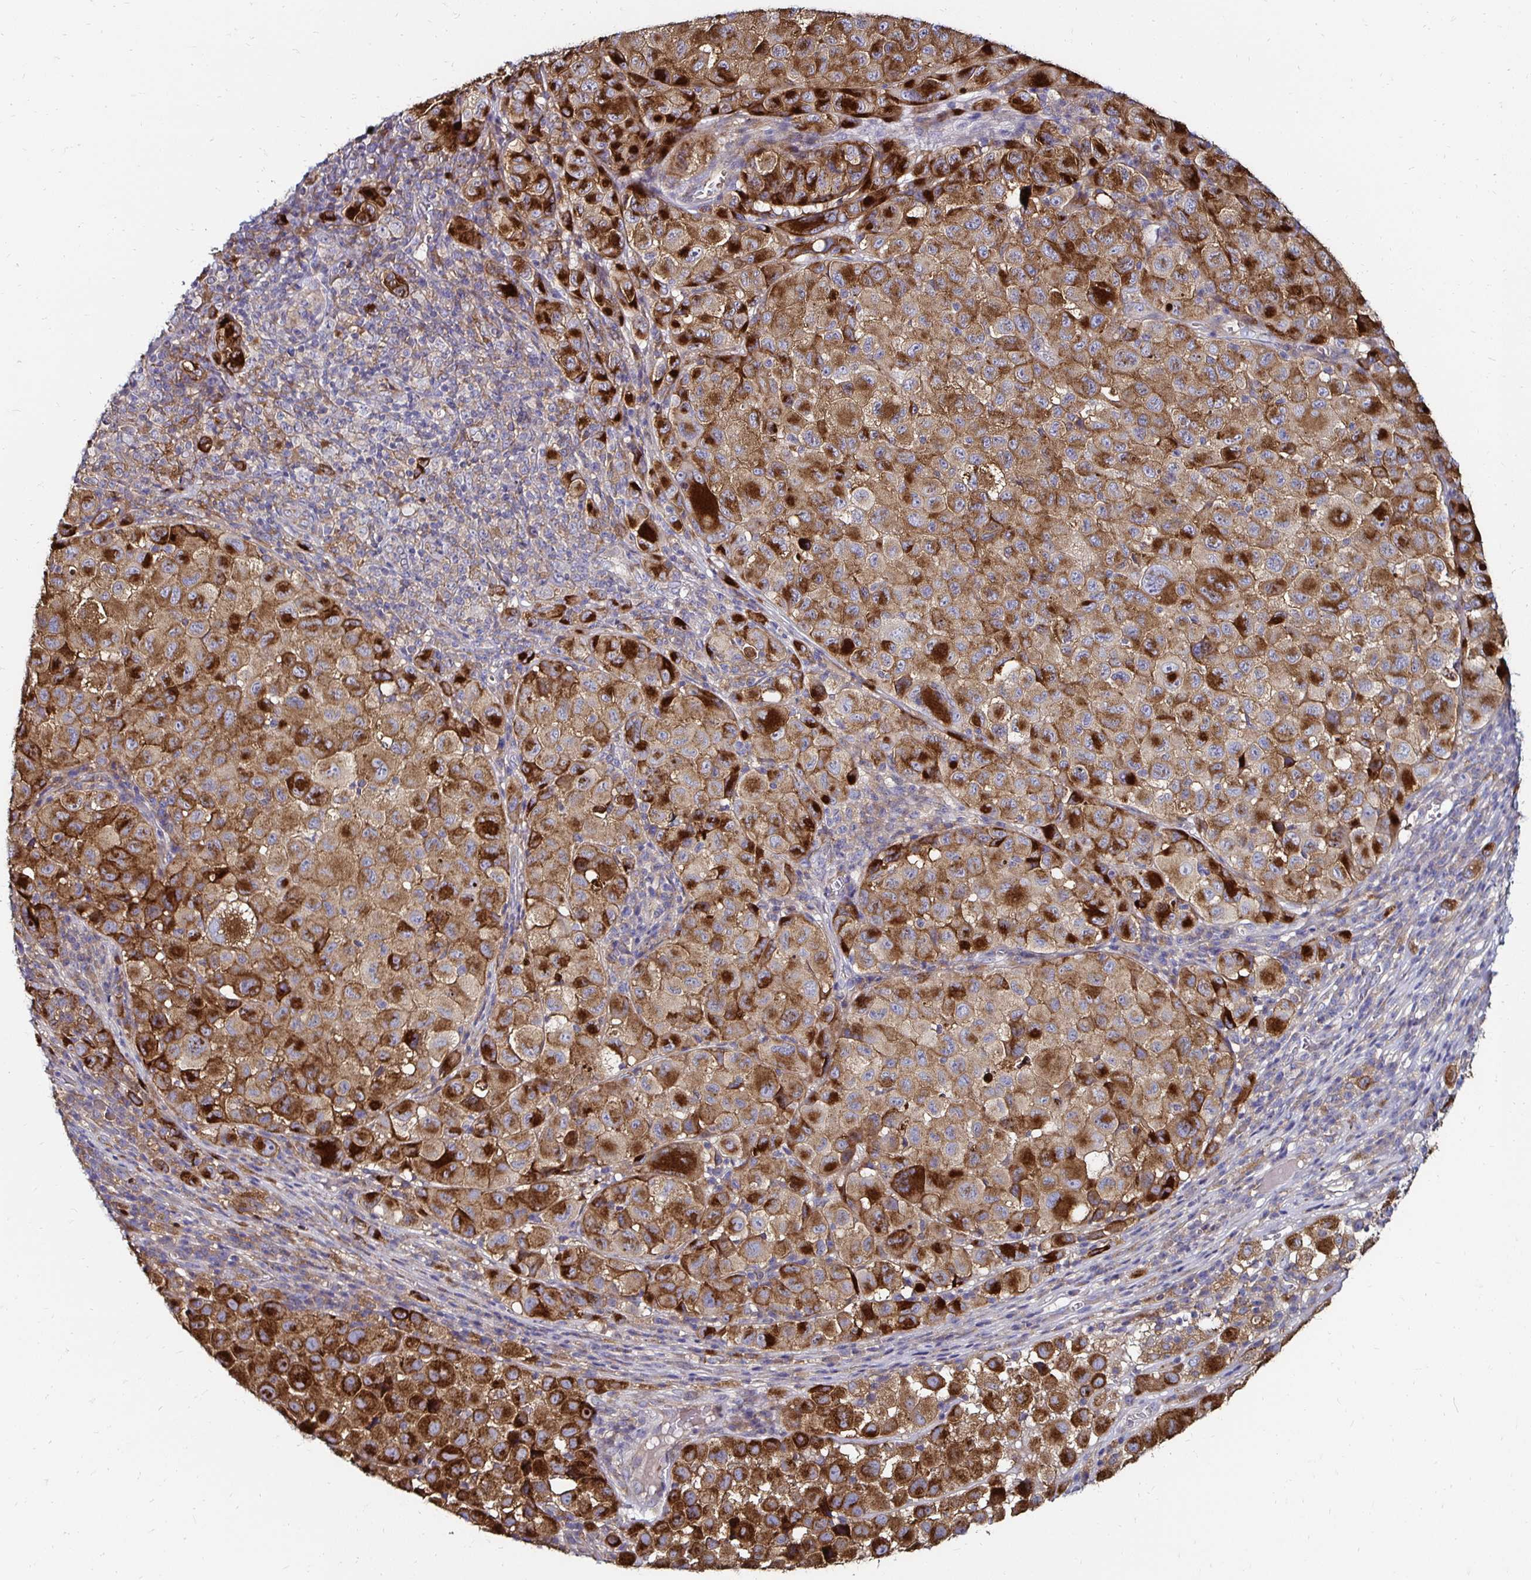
{"staining": {"intensity": "strong", "quantity": ">75%", "location": "cytoplasmic/membranous"}, "tissue": "melanoma", "cell_type": "Tumor cells", "image_type": "cancer", "snomed": [{"axis": "morphology", "description": "Malignant melanoma, NOS"}, {"axis": "topography", "description": "Skin"}], "caption": "Melanoma tissue reveals strong cytoplasmic/membranous staining in approximately >75% of tumor cells, visualized by immunohistochemistry.", "gene": "NCSTN", "patient": {"sex": "male", "age": 93}}